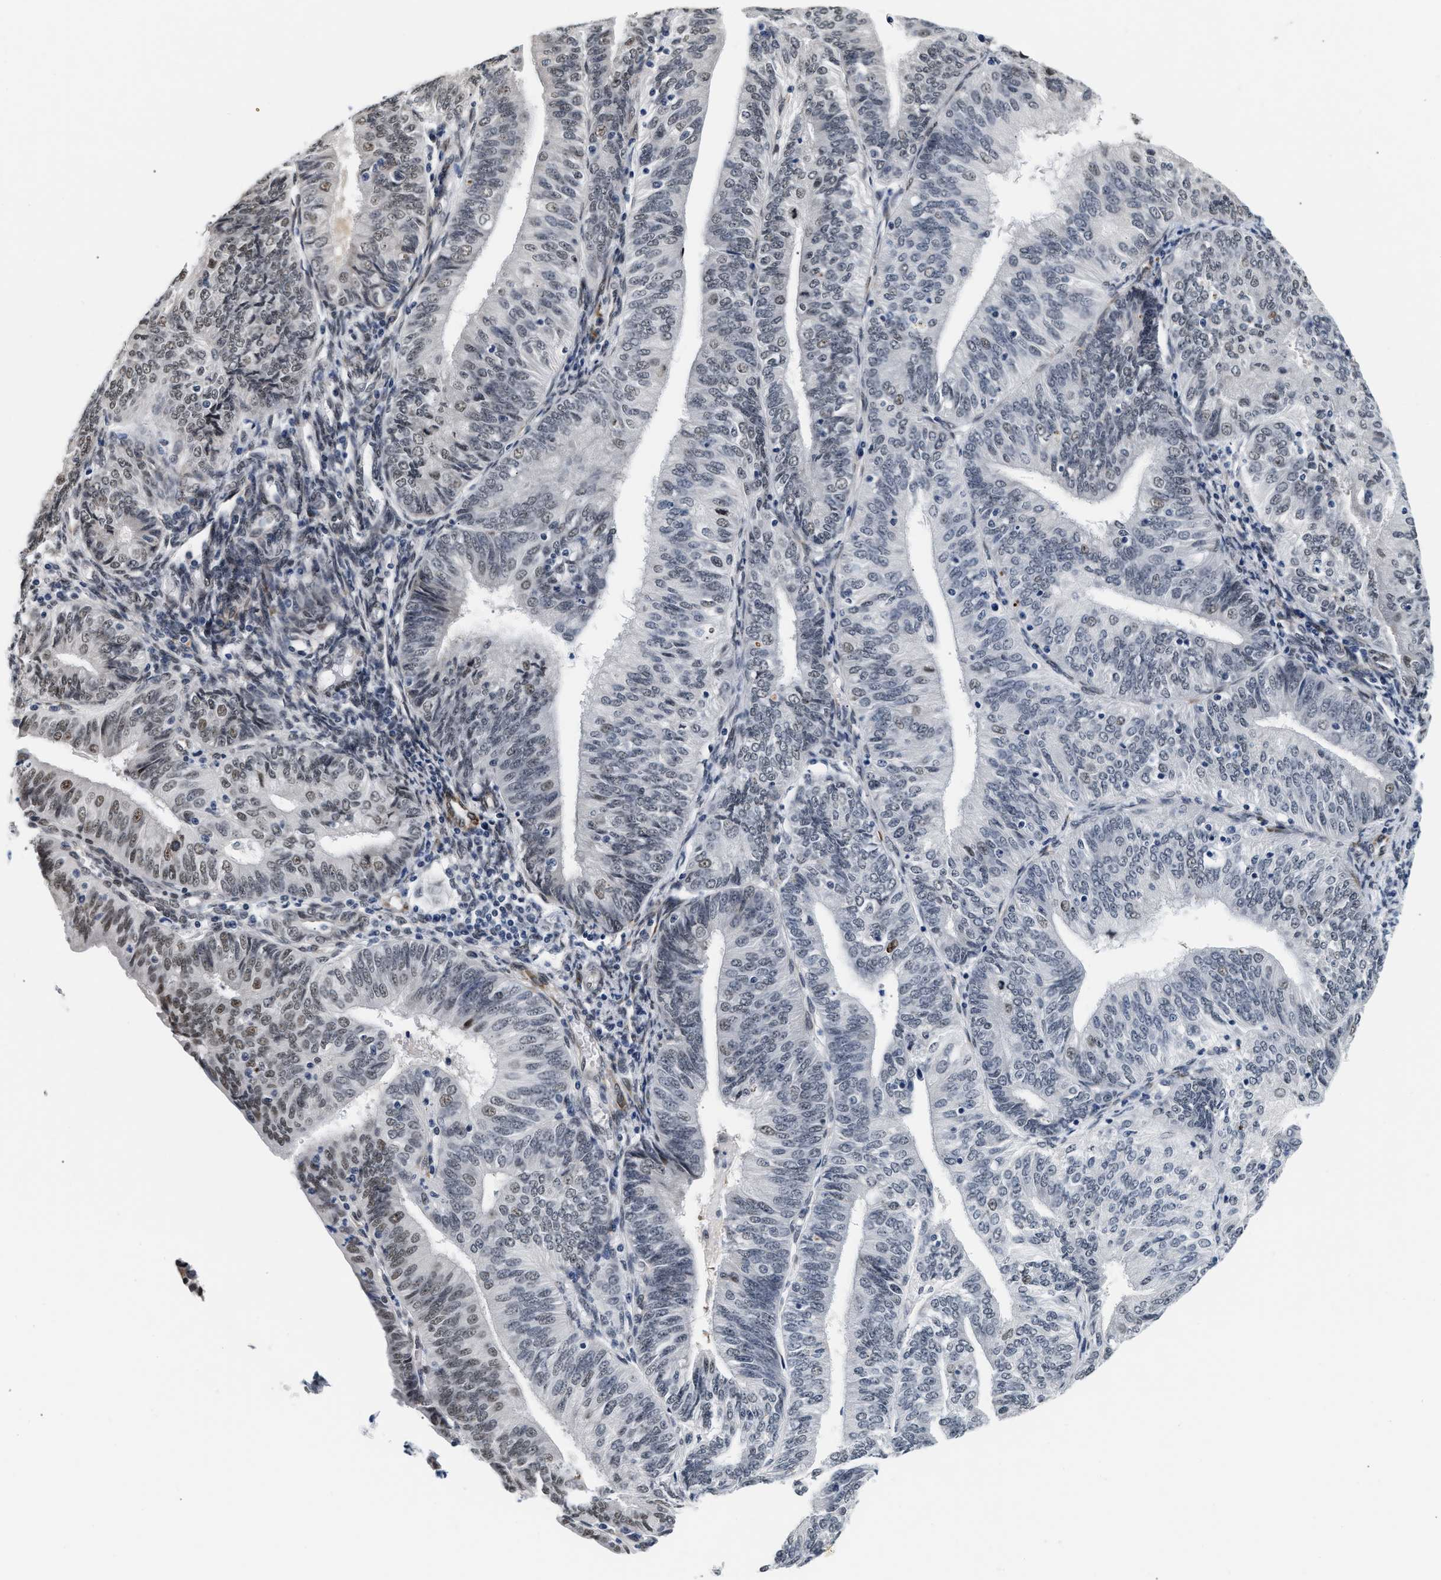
{"staining": {"intensity": "moderate", "quantity": "<25%", "location": "nuclear"}, "tissue": "endometrial cancer", "cell_type": "Tumor cells", "image_type": "cancer", "snomed": [{"axis": "morphology", "description": "Adenocarcinoma, NOS"}, {"axis": "topography", "description": "Endometrium"}], "caption": "IHC staining of endometrial cancer, which shows low levels of moderate nuclear expression in approximately <25% of tumor cells indicating moderate nuclear protein staining. The staining was performed using DAB (brown) for protein detection and nuclei were counterstained in hematoxylin (blue).", "gene": "THOC1", "patient": {"sex": "female", "age": 58}}